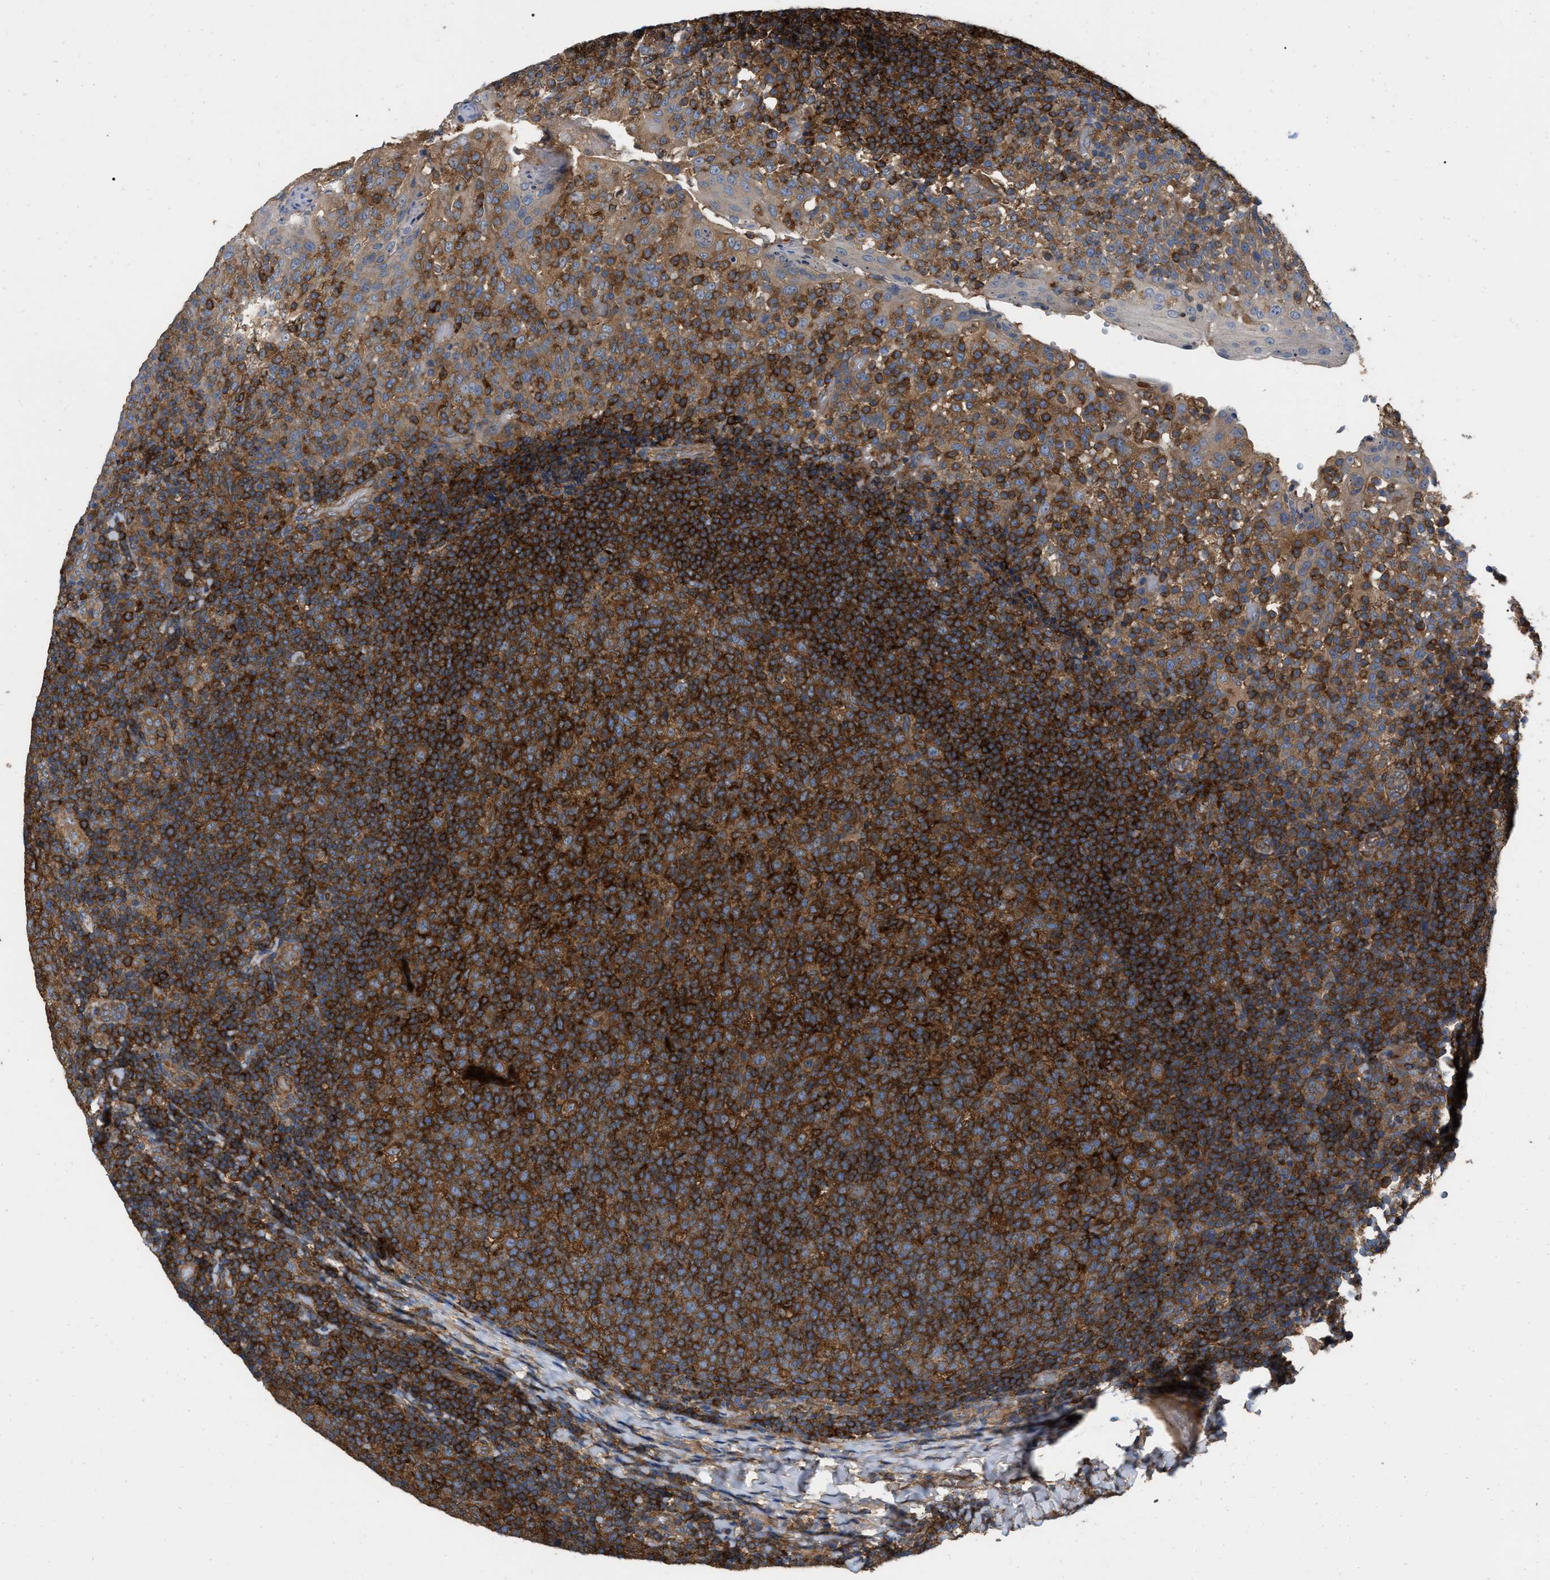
{"staining": {"intensity": "strong", "quantity": ">75%", "location": "cytoplasmic/membranous"}, "tissue": "tonsil", "cell_type": "Germinal center cells", "image_type": "normal", "snomed": [{"axis": "morphology", "description": "Normal tissue, NOS"}, {"axis": "topography", "description": "Tonsil"}], "caption": "Immunohistochemical staining of unremarkable human tonsil displays strong cytoplasmic/membranous protein staining in approximately >75% of germinal center cells. (Stains: DAB in brown, nuclei in blue, Microscopy: brightfield microscopy at high magnification).", "gene": "RABEP1", "patient": {"sex": "female", "age": 19}}